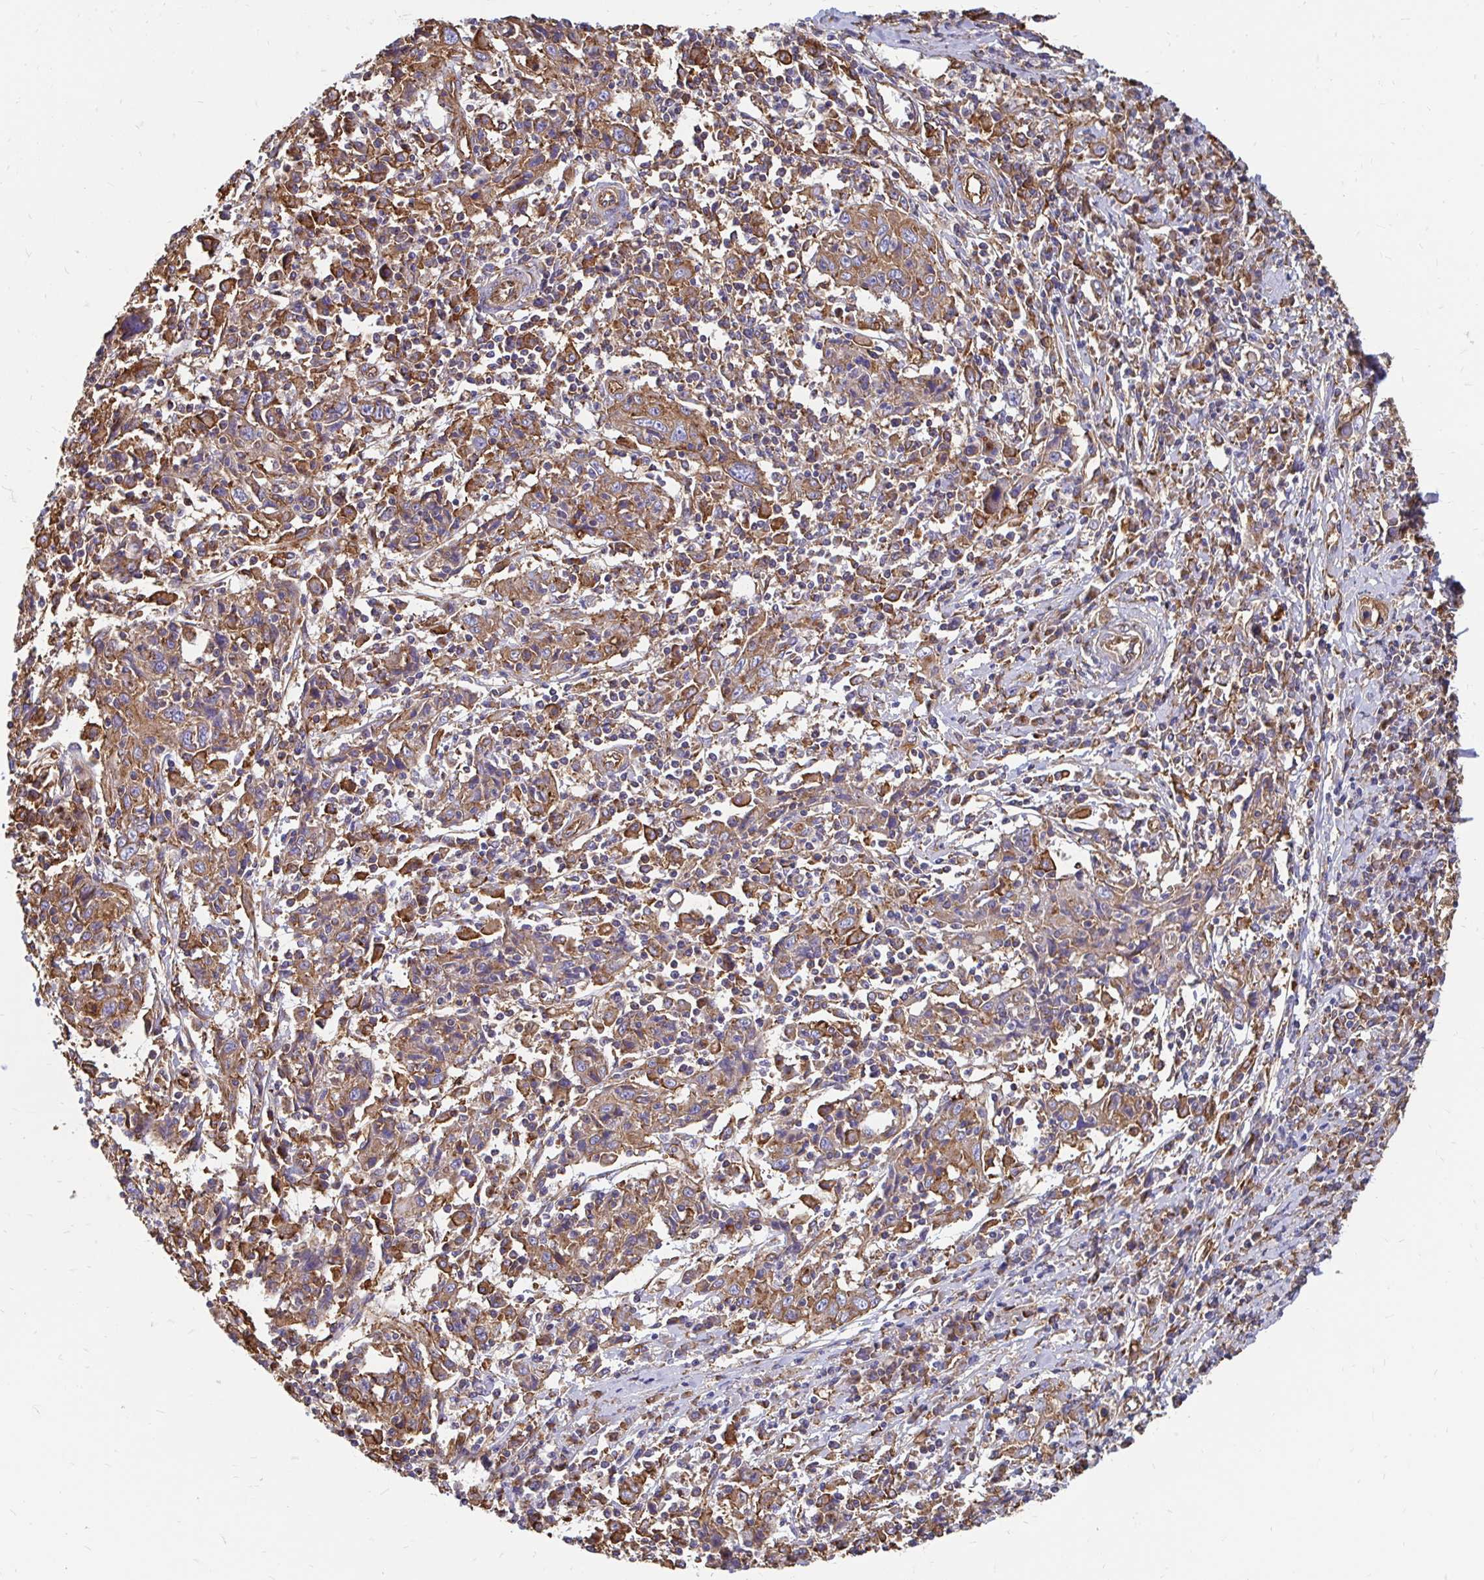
{"staining": {"intensity": "moderate", "quantity": ">75%", "location": "cytoplasmic/membranous"}, "tissue": "cervical cancer", "cell_type": "Tumor cells", "image_type": "cancer", "snomed": [{"axis": "morphology", "description": "Squamous cell carcinoma, NOS"}, {"axis": "topography", "description": "Cervix"}], "caption": "Cervical cancer stained with DAB (3,3'-diaminobenzidine) immunohistochemistry displays medium levels of moderate cytoplasmic/membranous expression in about >75% of tumor cells.", "gene": "CLTC", "patient": {"sex": "female", "age": 46}}